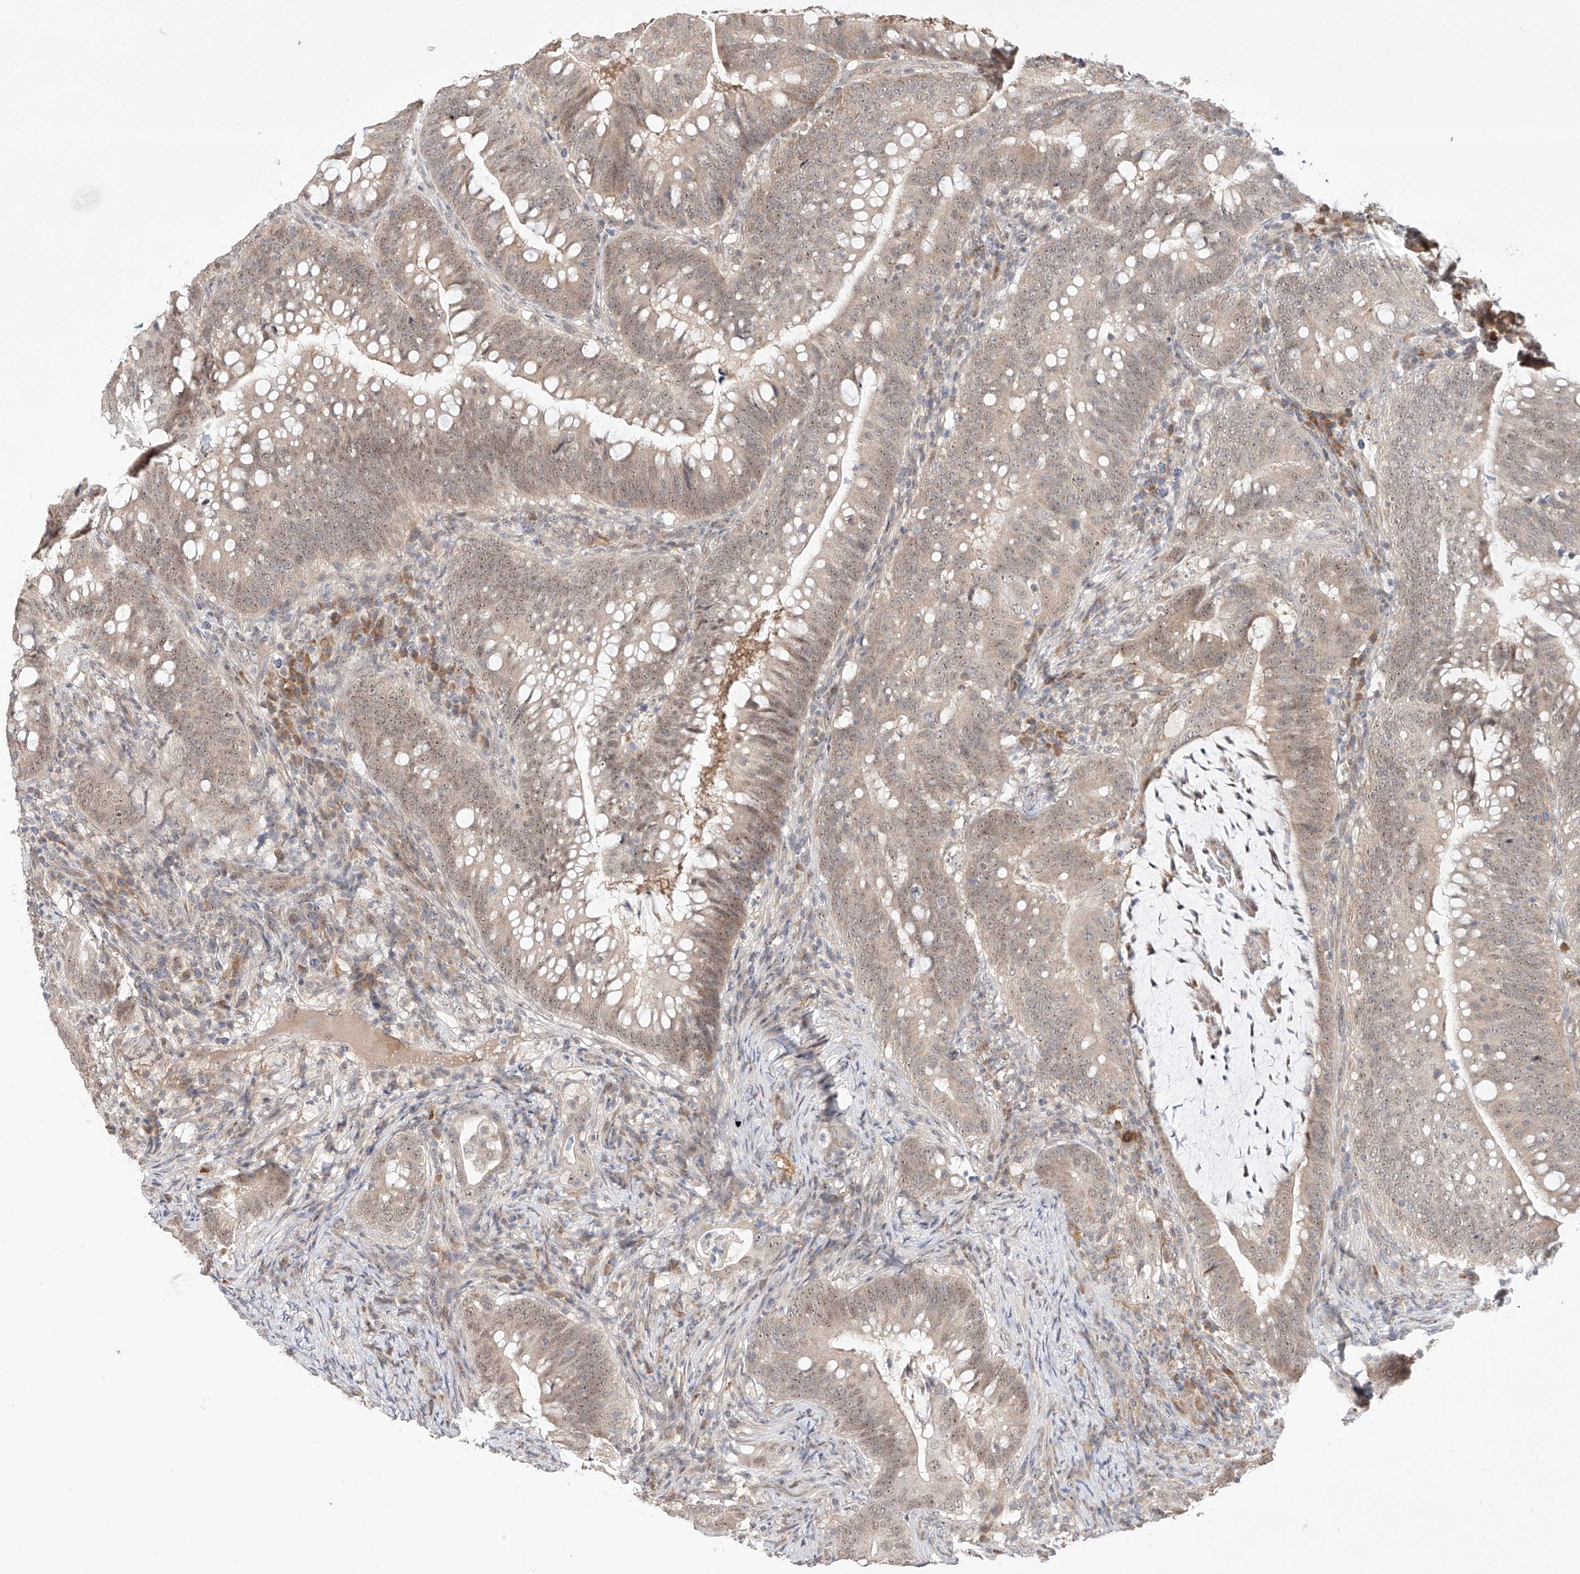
{"staining": {"intensity": "weak", "quantity": ">75%", "location": "cytoplasmic/membranous,nuclear"}, "tissue": "colorectal cancer", "cell_type": "Tumor cells", "image_type": "cancer", "snomed": [{"axis": "morphology", "description": "Adenocarcinoma, NOS"}, {"axis": "topography", "description": "Colon"}], "caption": "The photomicrograph displays a brown stain indicating the presence of a protein in the cytoplasmic/membranous and nuclear of tumor cells in colorectal cancer. (brown staining indicates protein expression, while blue staining denotes nuclei).", "gene": "TASP1", "patient": {"sex": "female", "age": 66}}